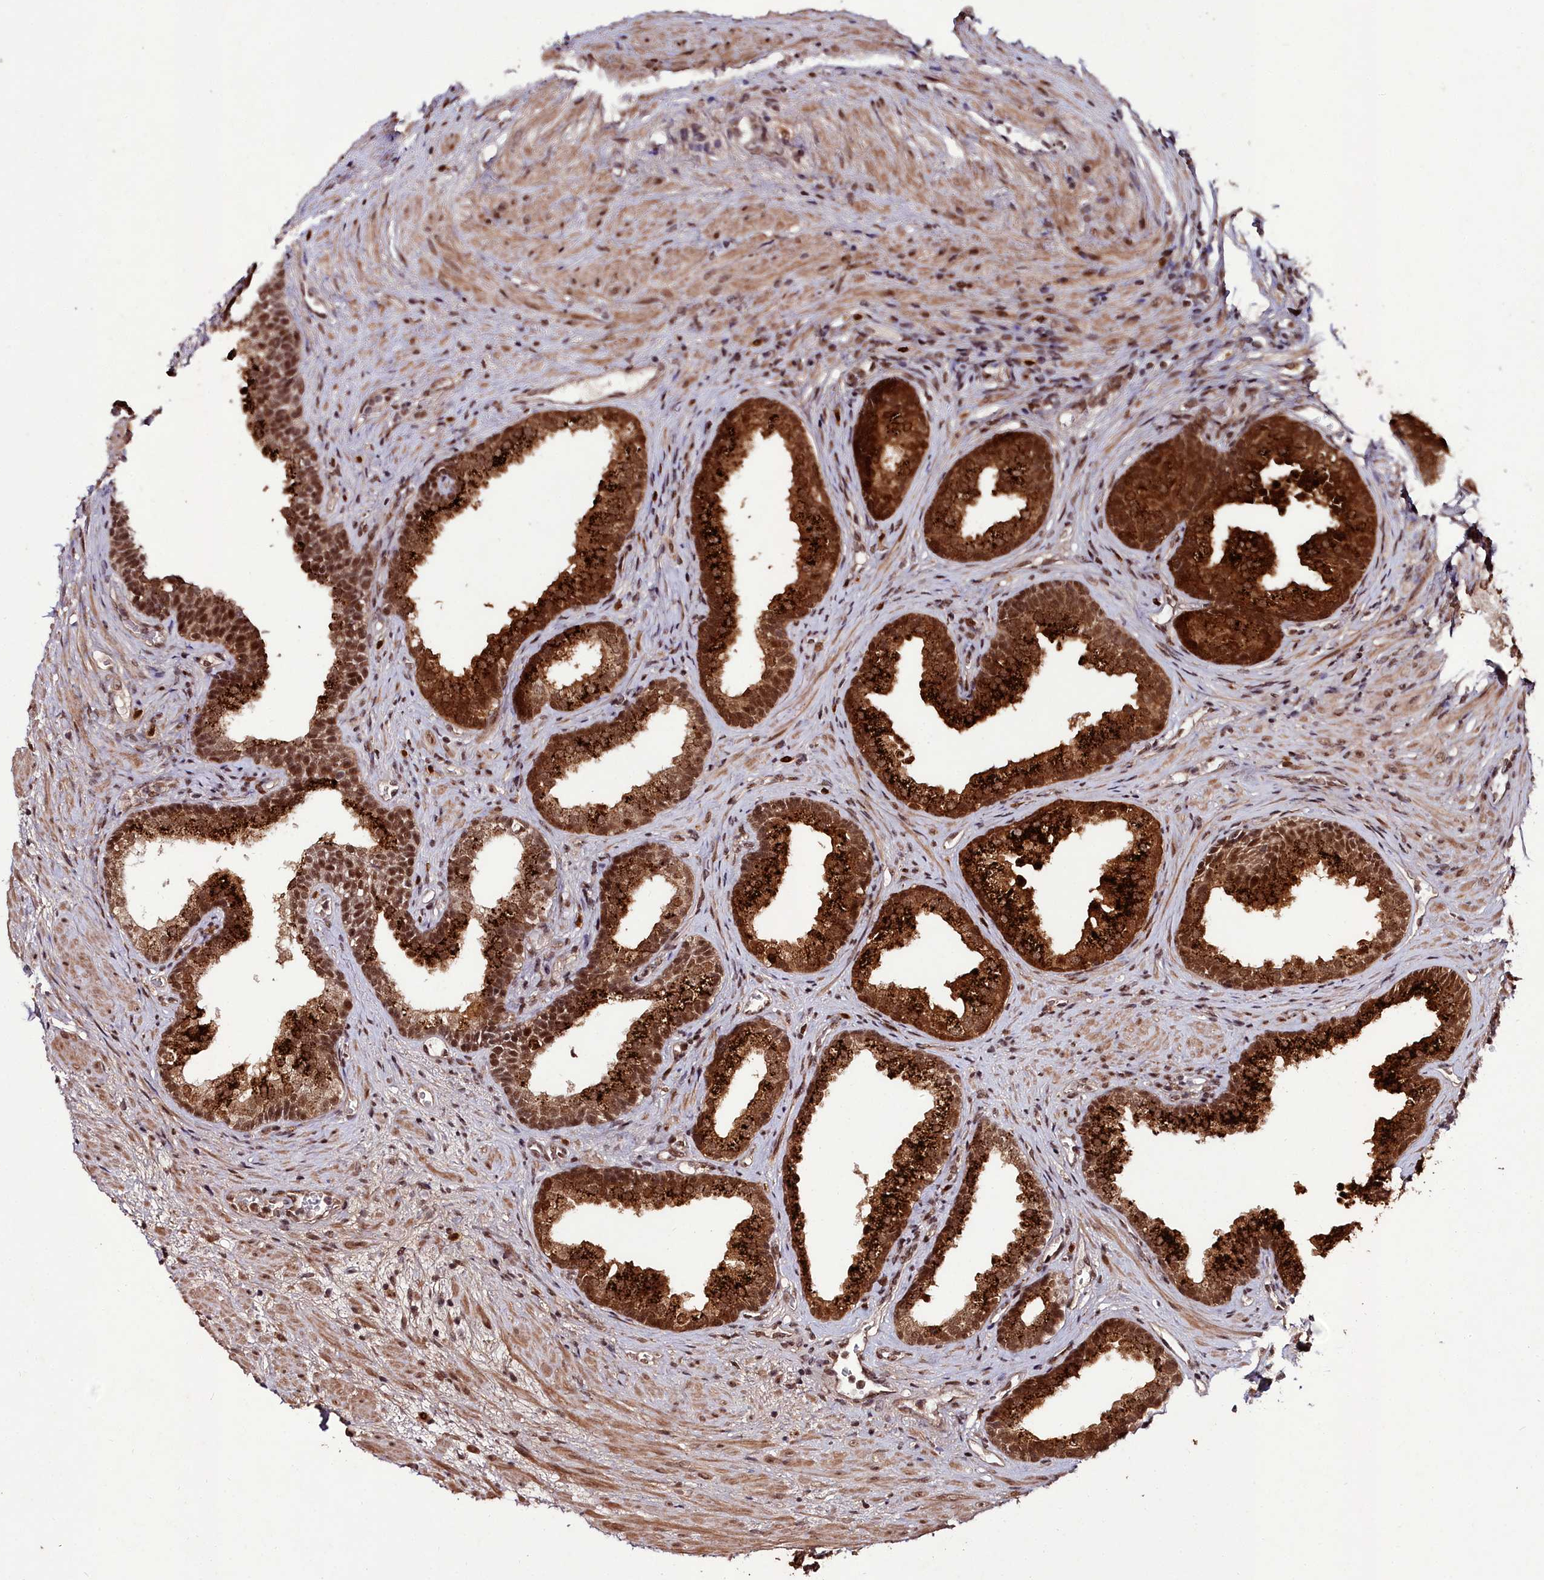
{"staining": {"intensity": "strong", "quantity": ">75%", "location": "cytoplasmic/membranous,nuclear"}, "tissue": "prostate", "cell_type": "Glandular cells", "image_type": "normal", "snomed": [{"axis": "morphology", "description": "Normal tissue, NOS"}, {"axis": "topography", "description": "Prostate"}], "caption": "High-power microscopy captured an immunohistochemistry (IHC) image of normal prostate, revealing strong cytoplasmic/membranous,nuclear positivity in approximately >75% of glandular cells. The protein is shown in brown color, while the nuclei are stained blue.", "gene": "CXXC1", "patient": {"sex": "male", "age": 76}}